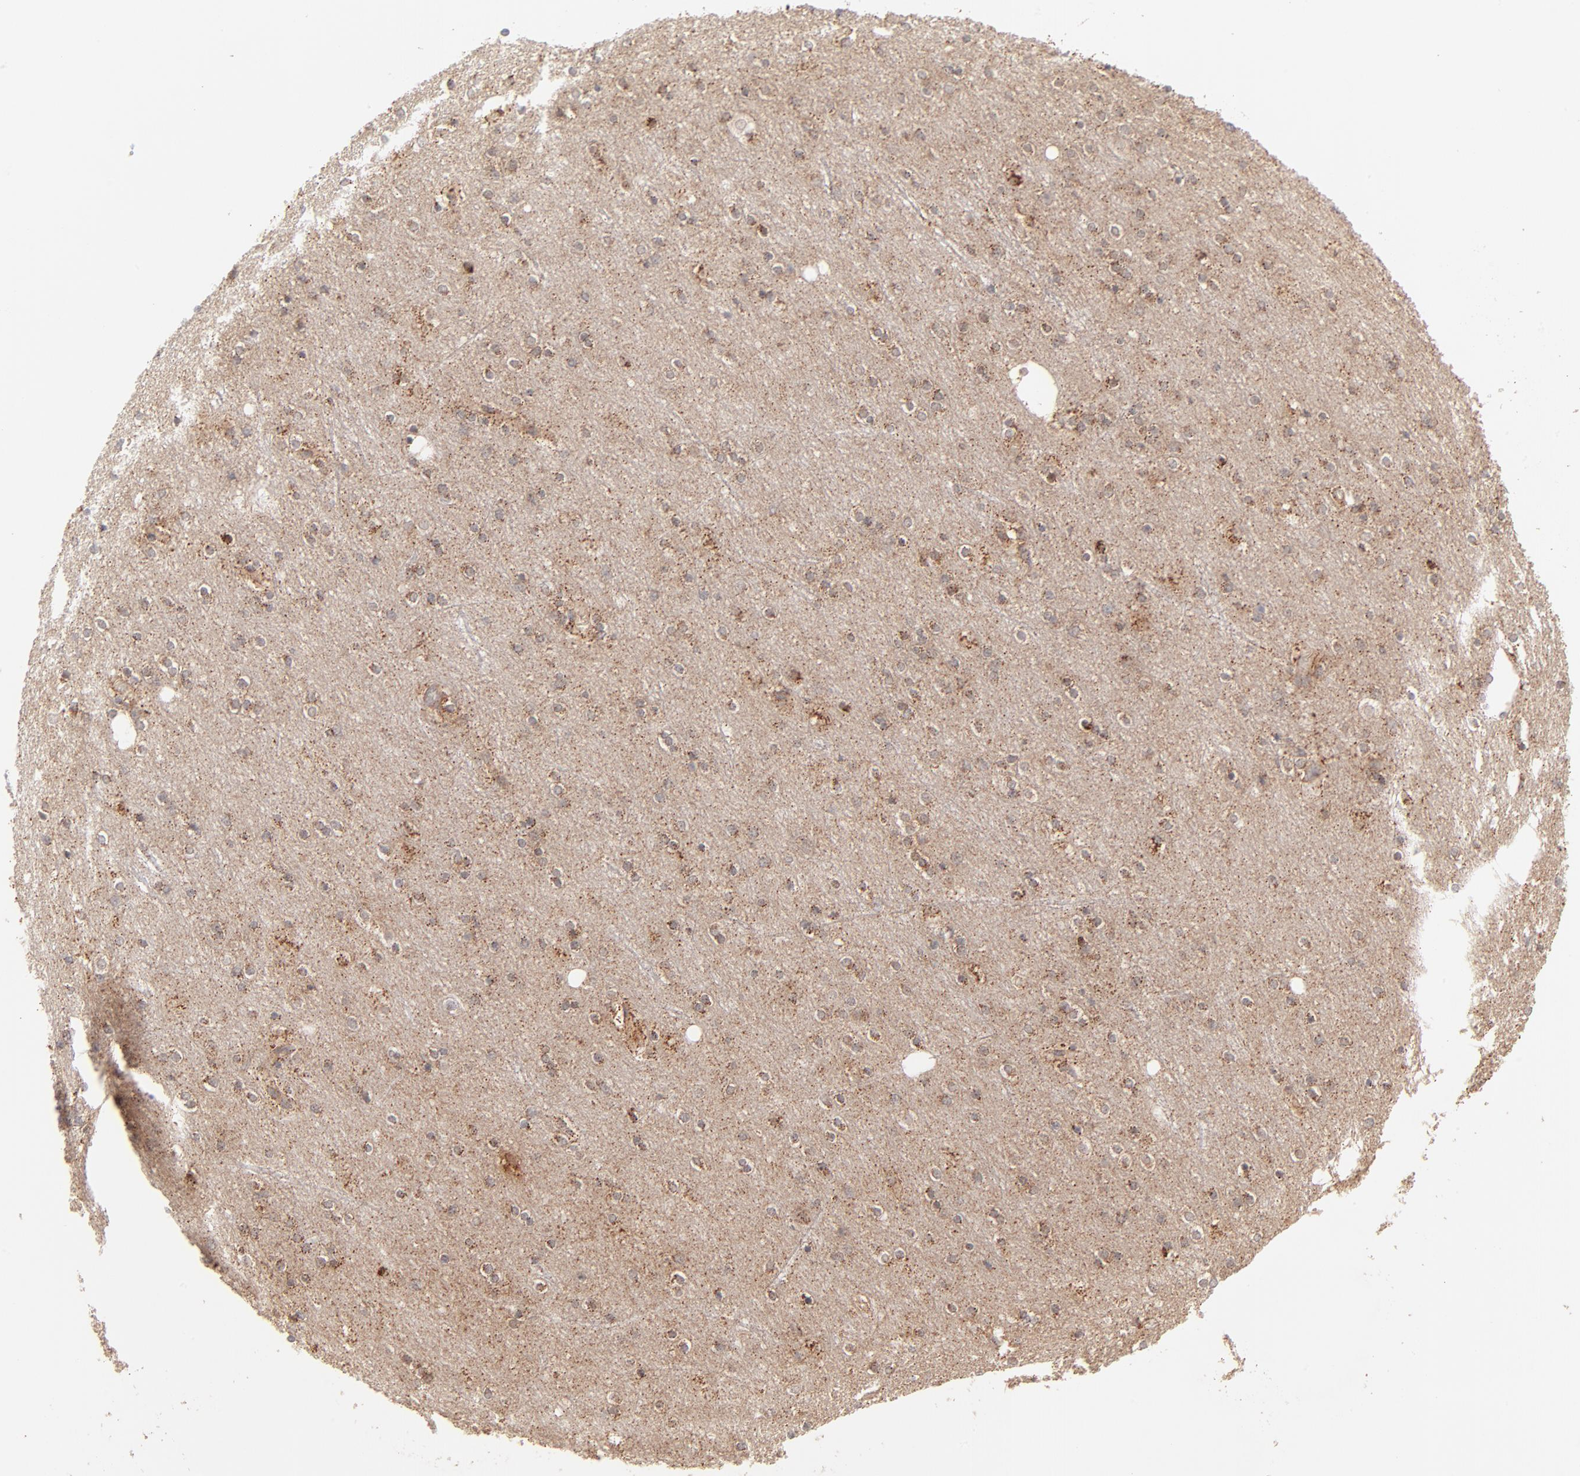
{"staining": {"intensity": "weak", "quantity": ">75%", "location": "cytoplasmic/membranous"}, "tissue": "cerebral cortex", "cell_type": "Endothelial cells", "image_type": "normal", "snomed": [{"axis": "morphology", "description": "Normal tissue, NOS"}, {"axis": "topography", "description": "Cerebral cortex"}], "caption": "Immunohistochemistry (IHC) of unremarkable human cerebral cortex reveals low levels of weak cytoplasmic/membranous expression in about >75% of endothelial cells.", "gene": "CSPG4", "patient": {"sex": "female", "age": 54}}